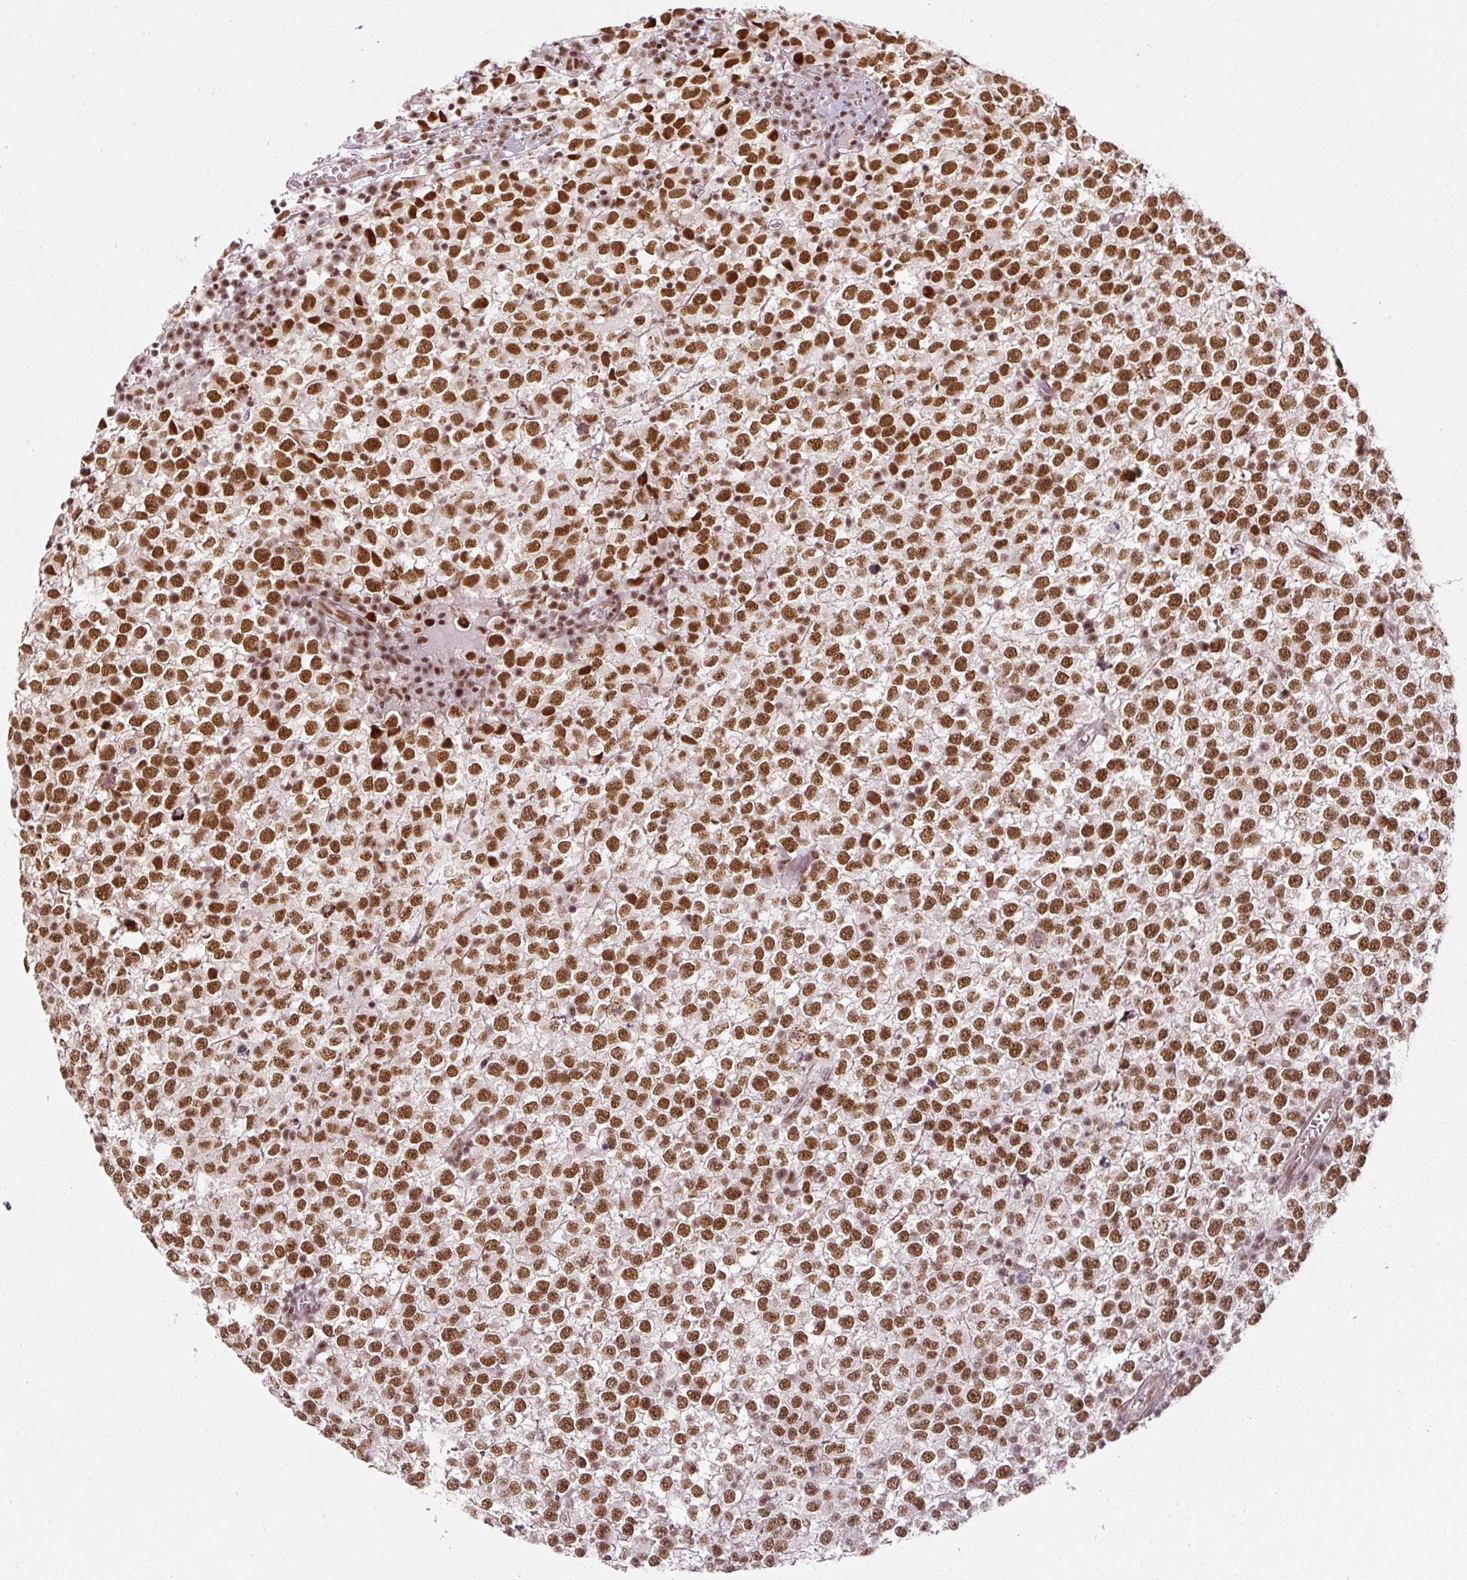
{"staining": {"intensity": "strong", "quantity": ">75%", "location": "nuclear"}, "tissue": "testis cancer", "cell_type": "Tumor cells", "image_type": "cancer", "snomed": [{"axis": "morphology", "description": "Seminoma, NOS"}, {"axis": "topography", "description": "Testis"}], "caption": "Immunohistochemical staining of testis seminoma reveals high levels of strong nuclear protein positivity in about >75% of tumor cells.", "gene": "U2AF2", "patient": {"sex": "male", "age": 65}}